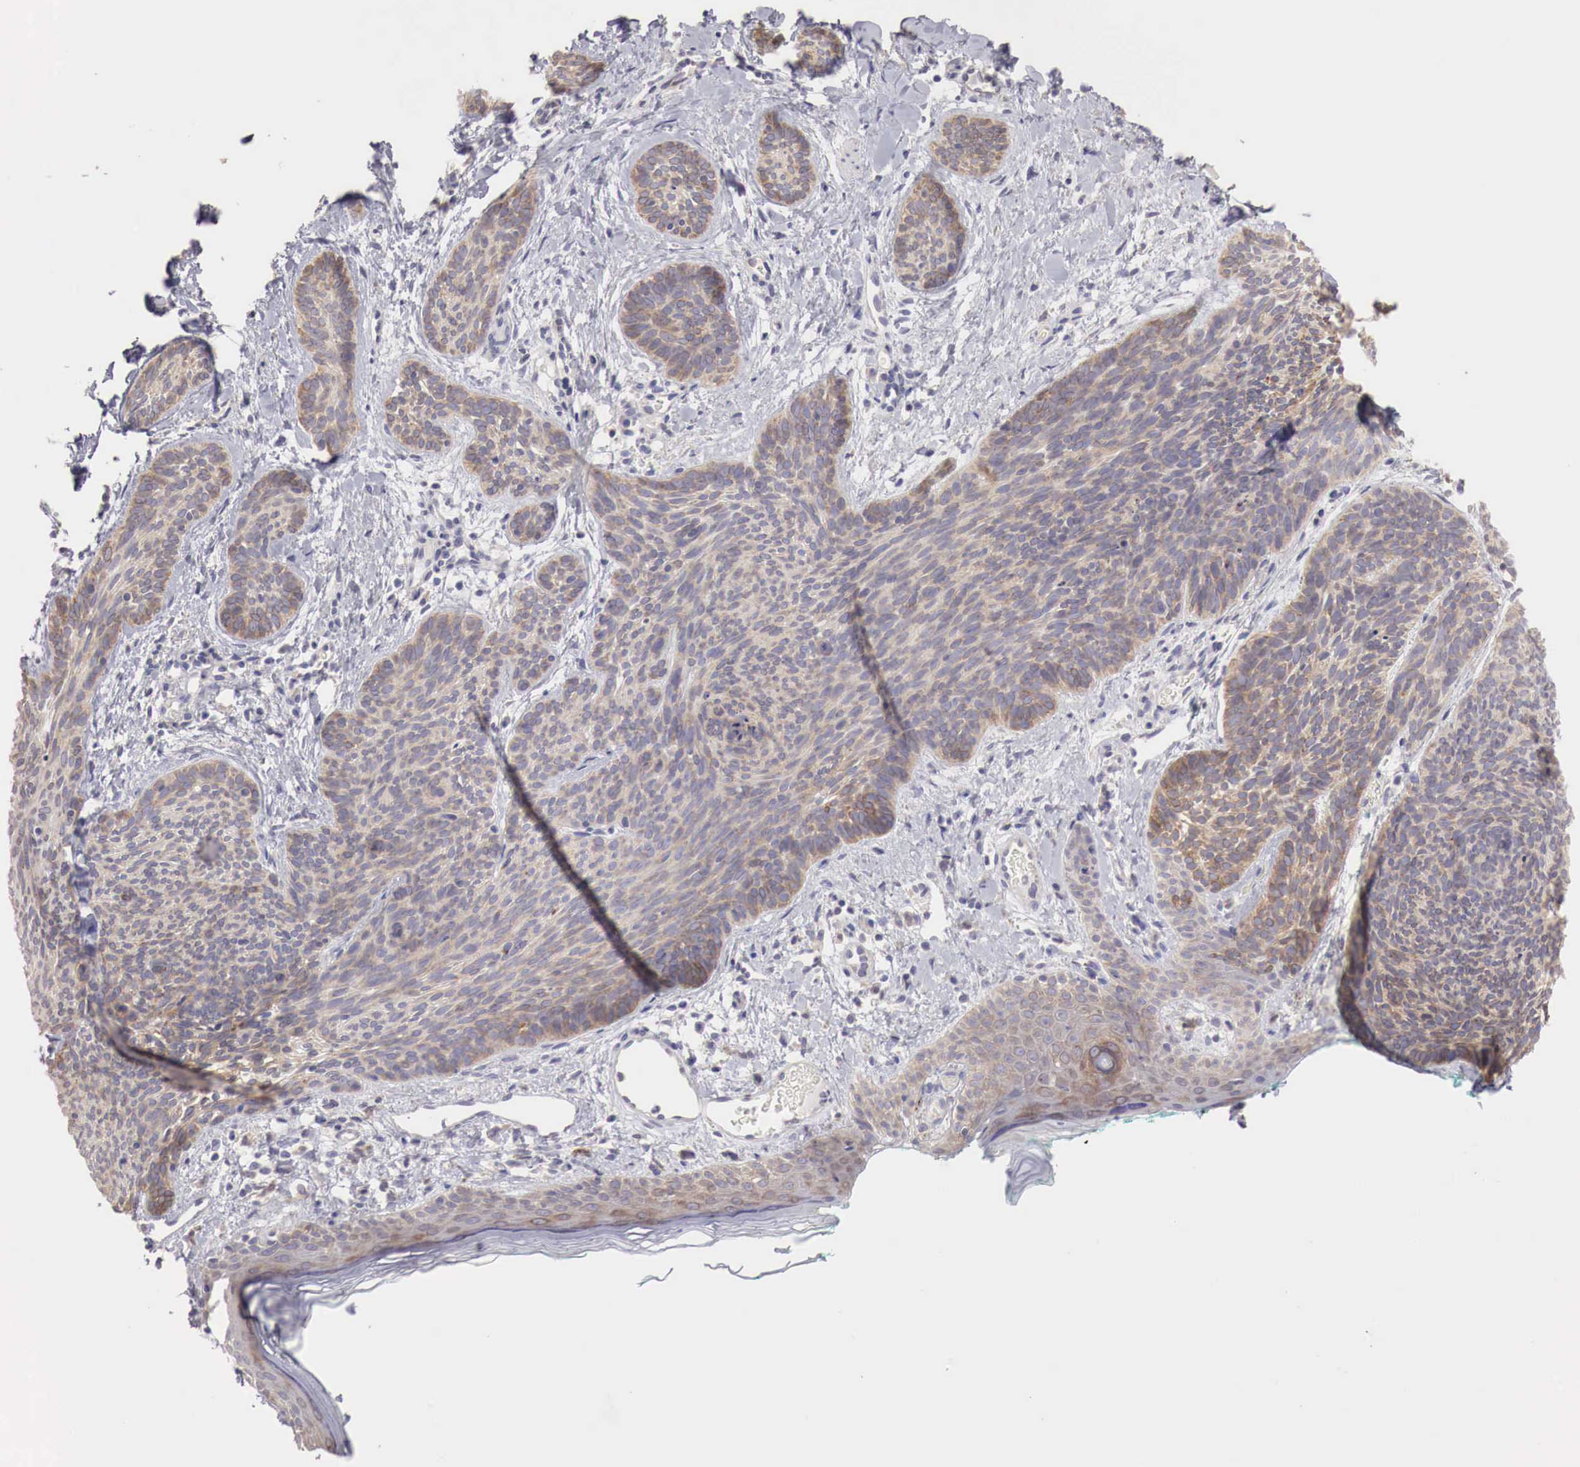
{"staining": {"intensity": "moderate", "quantity": "25%-75%", "location": "cytoplasmic/membranous"}, "tissue": "skin cancer", "cell_type": "Tumor cells", "image_type": "cancer", "snomed": [{"axis": "morphology", "description": "Basal cell carcinoma"}, {"axis": "topography", "description": "Skin"}], "caption": "A medium amount of moderate cytoplasmic/membranous positivity is appreciated in approximately 25%-75% of tumor cells in skin cancer (basal cell carcinoma) tissue.", "gene": "NSDHL", "patient": {"sex": "female", "age": 81}}